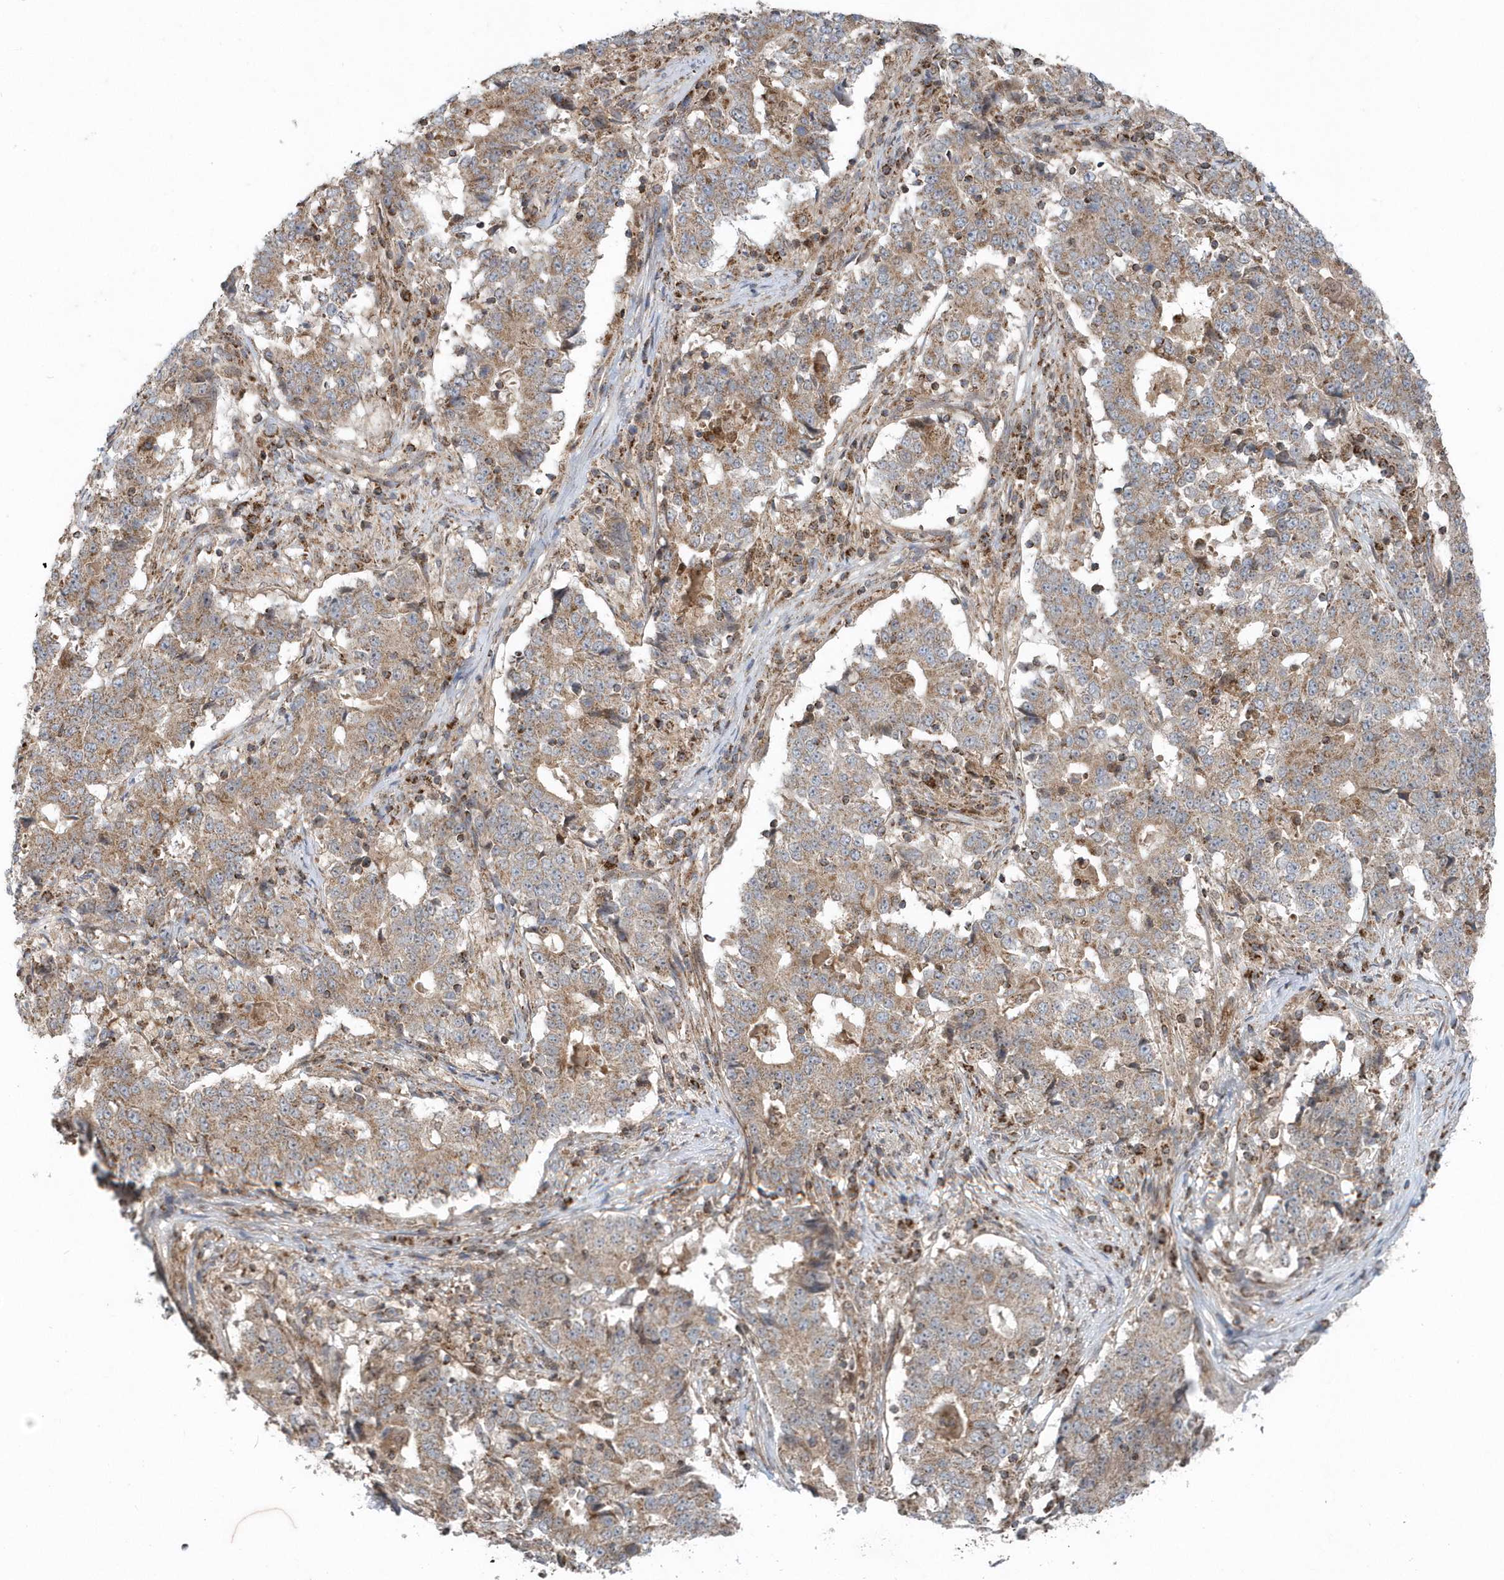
{"staining": {"intensity": "moderate", "quantity": ">75%", "location": "cytoplasmic/membranous"}, "tissue": "stomach cancer", "cell_type": "Tumor cells", "image_type": "cancer", "snomed": [{"axis": "morphology", "description": "Adenocarcinoma, NOS"}, {"axis": "topography", "description": "Stomach"}], "caption": "High-power microscopy captured an immunohistochemistry photomicrograph of adenocarcinoma (stomach), revealing moderate cytoplasmic/membranous staining in approximately >75% of tumor cells. (IHC, brightfield microscopy, high magnification).", "gene": "PPP1R7", "patient": {"sex": "male", "age": 59}}